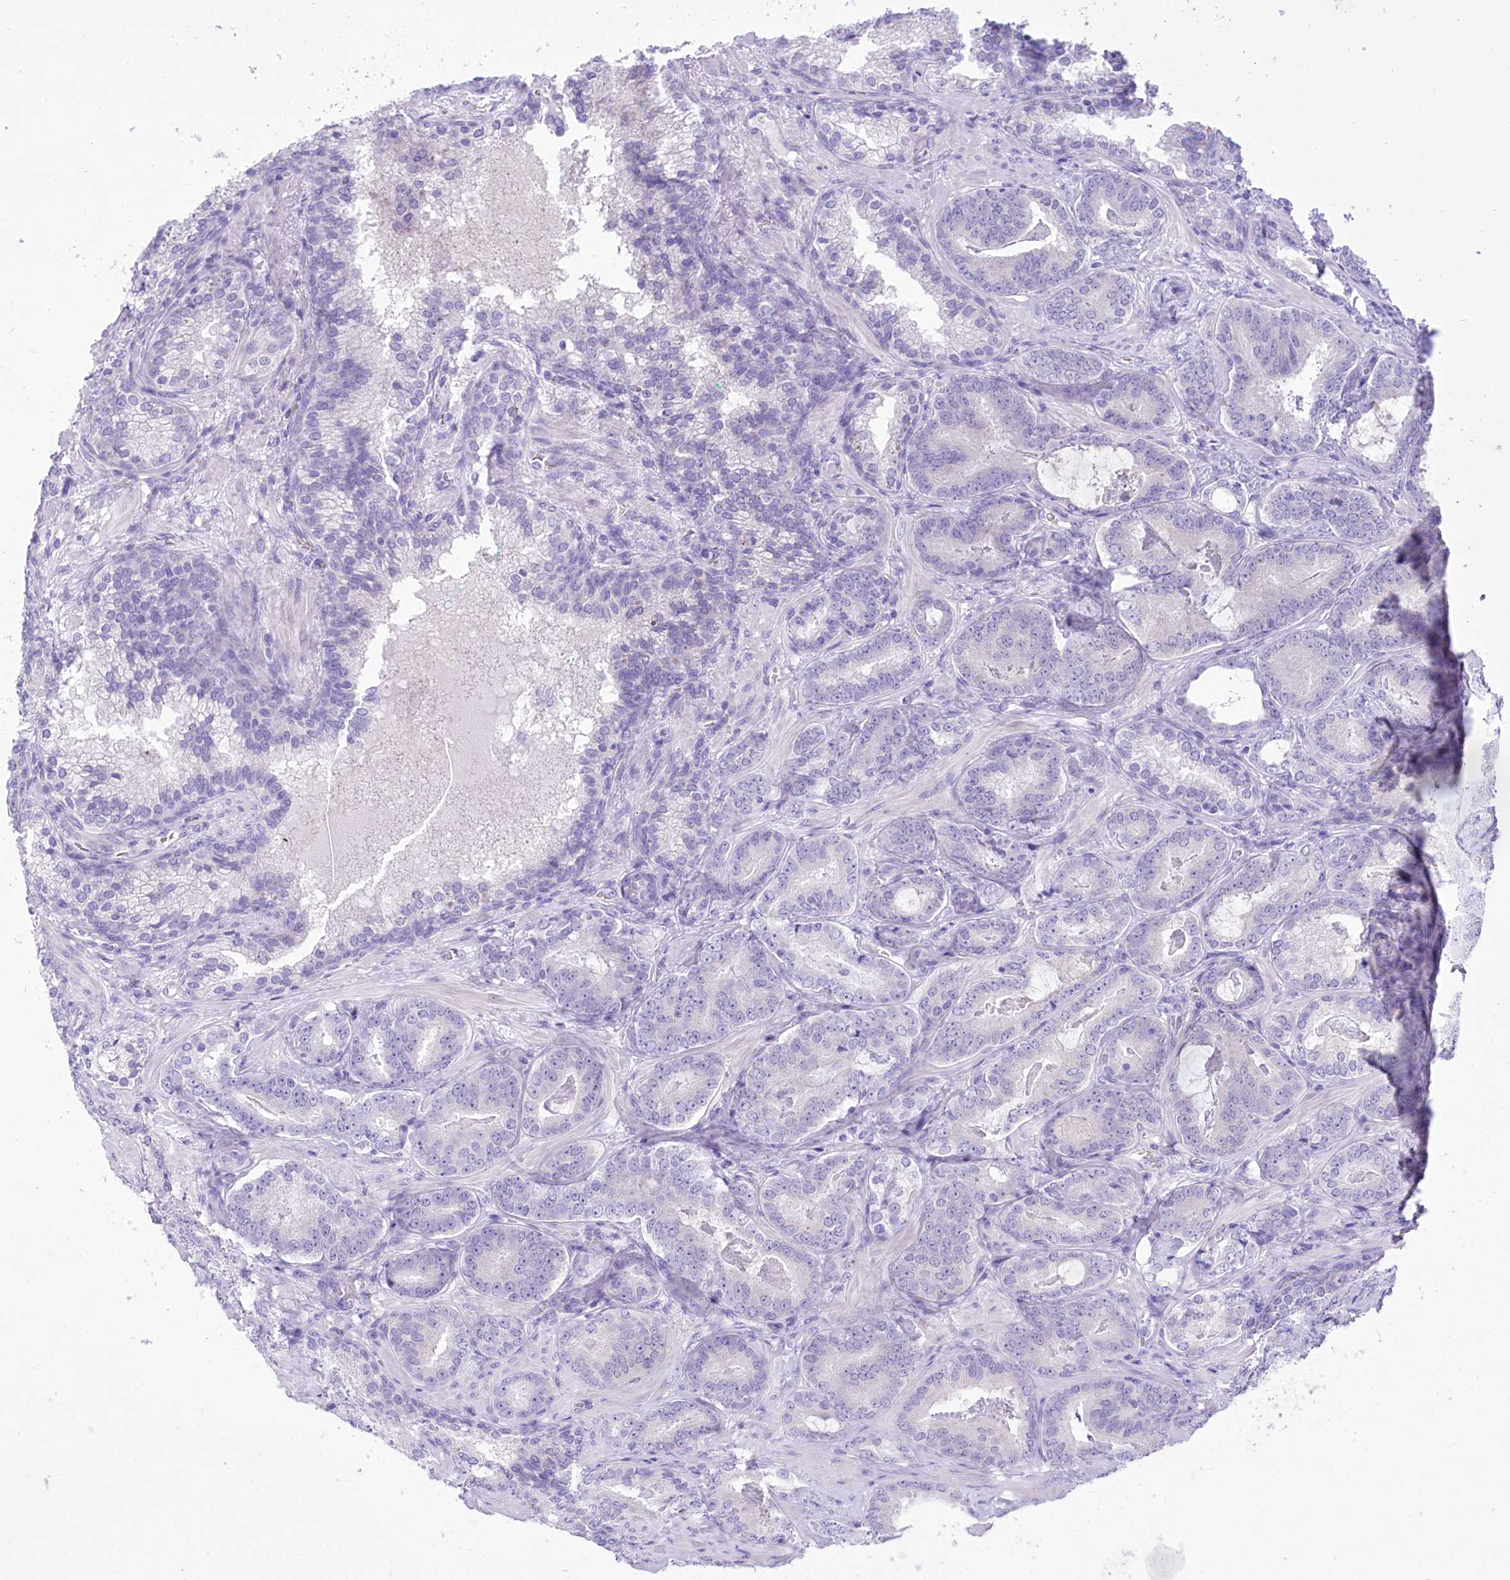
{"staining": {"intensity": "negative", "quantity": "none", "location": "none"}, "tissue": "prostate cancer", "cell_type": "Tumor cells", "image_type": "cancer", "snomed": [{"axis": "morphology", "description": "Adenocarcinoma, Low grade"}, {"axis": "topography", "description": "Prostate"}], "caption": "DAB immunohistochemical staining of prostate cancer exhibits no significant expression in tumor cells.", "gene": "PBLD", "patient": {"sex": "male", "age": 60}}